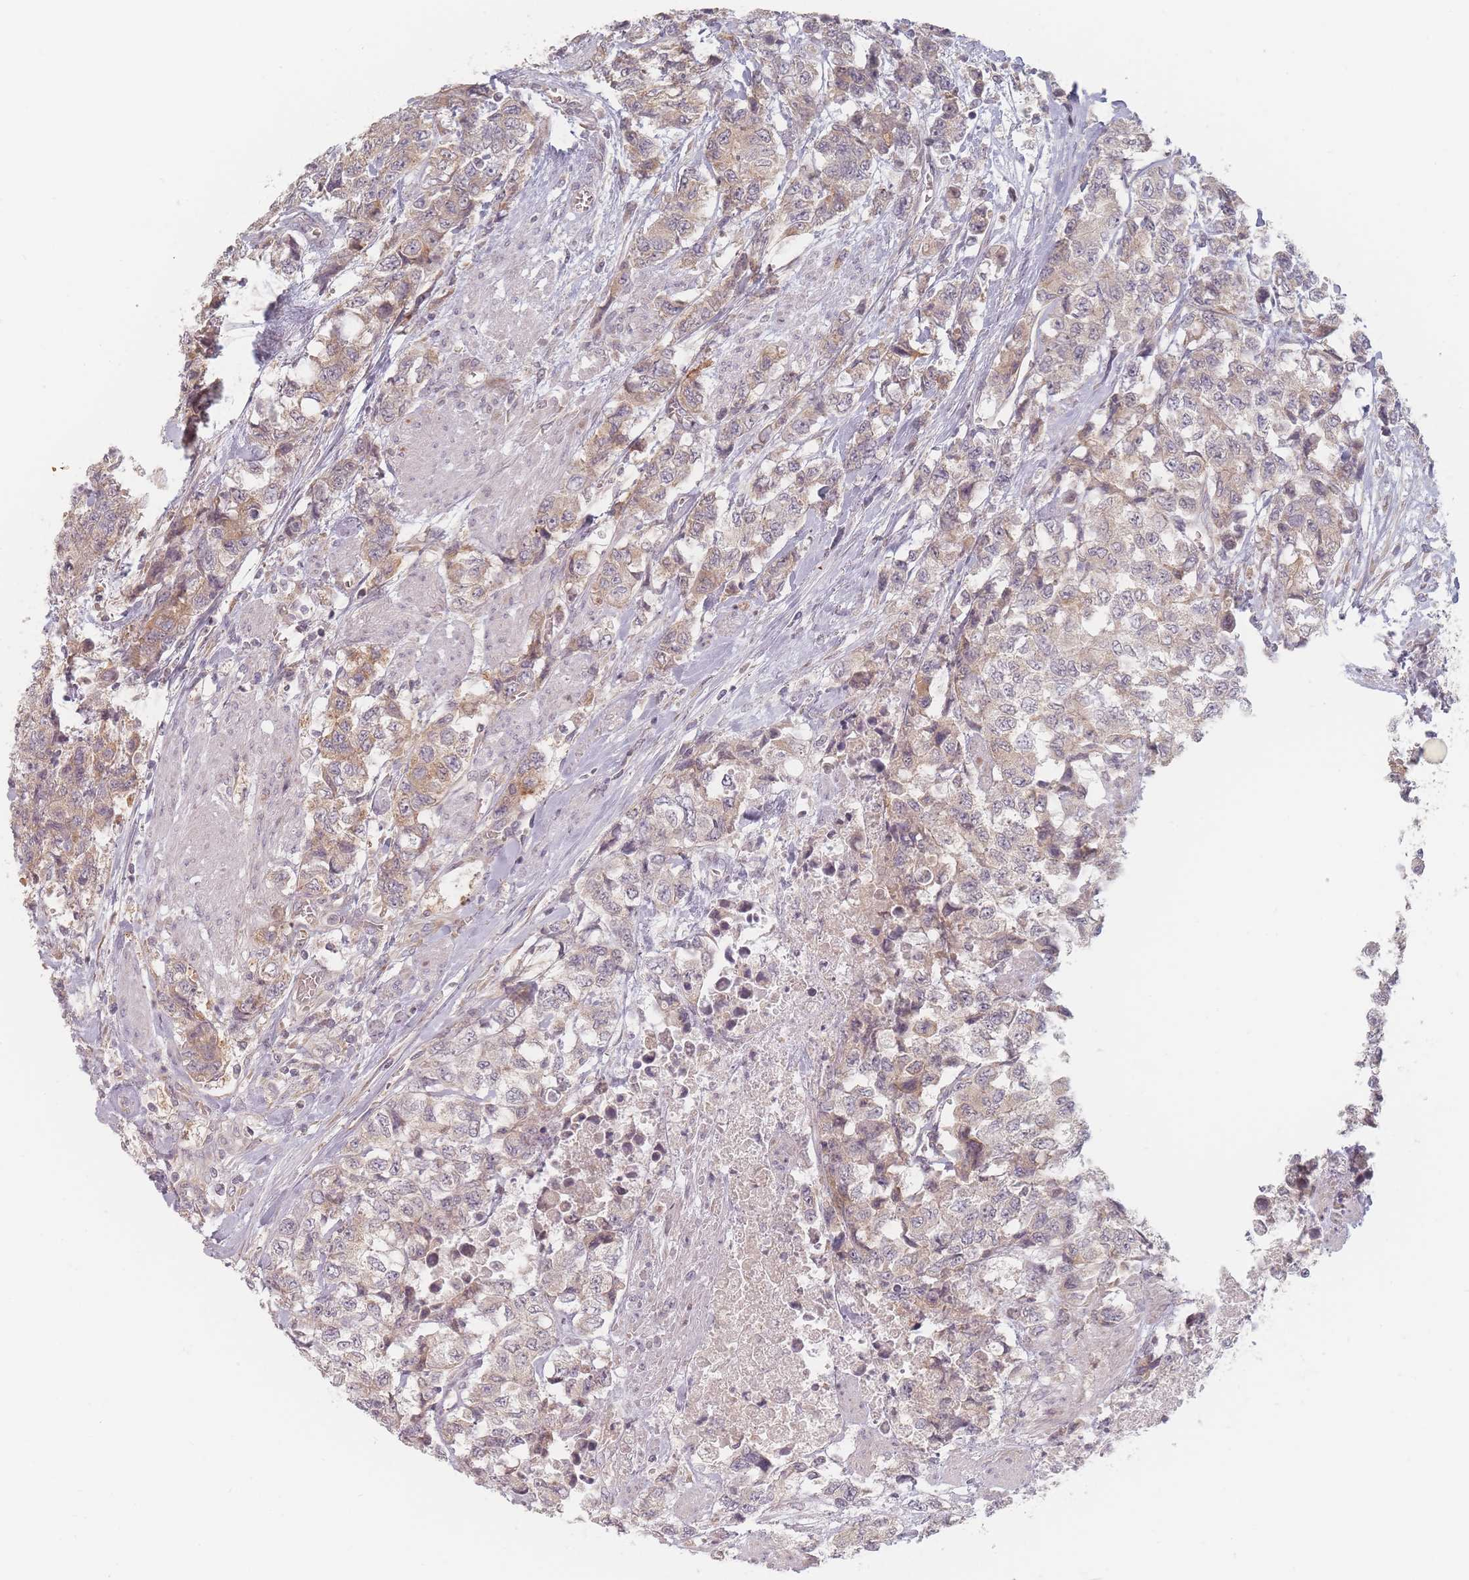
{"staining": {"intensity": "weak", "quantity": ">75%", "location": "cytoplasmic/membranous"}, "tissue": "urothelial cancer", "cell_type": "Tumor cells", "image_type": "cancer", "snomed": [{"axis": "morphology", "description": "Urothelial carcinoma, High grade"}, {"axis": "topography", "description": "Urinary bladder"}], "caption": "This image reveals IHC staining of urothelial cancer, with low weak cytoplasmic/membranous staining in approximately >75% of tumor cells.", "gene": "ZKSCAN7", "patient": {"sex": "female", "age": 78}}